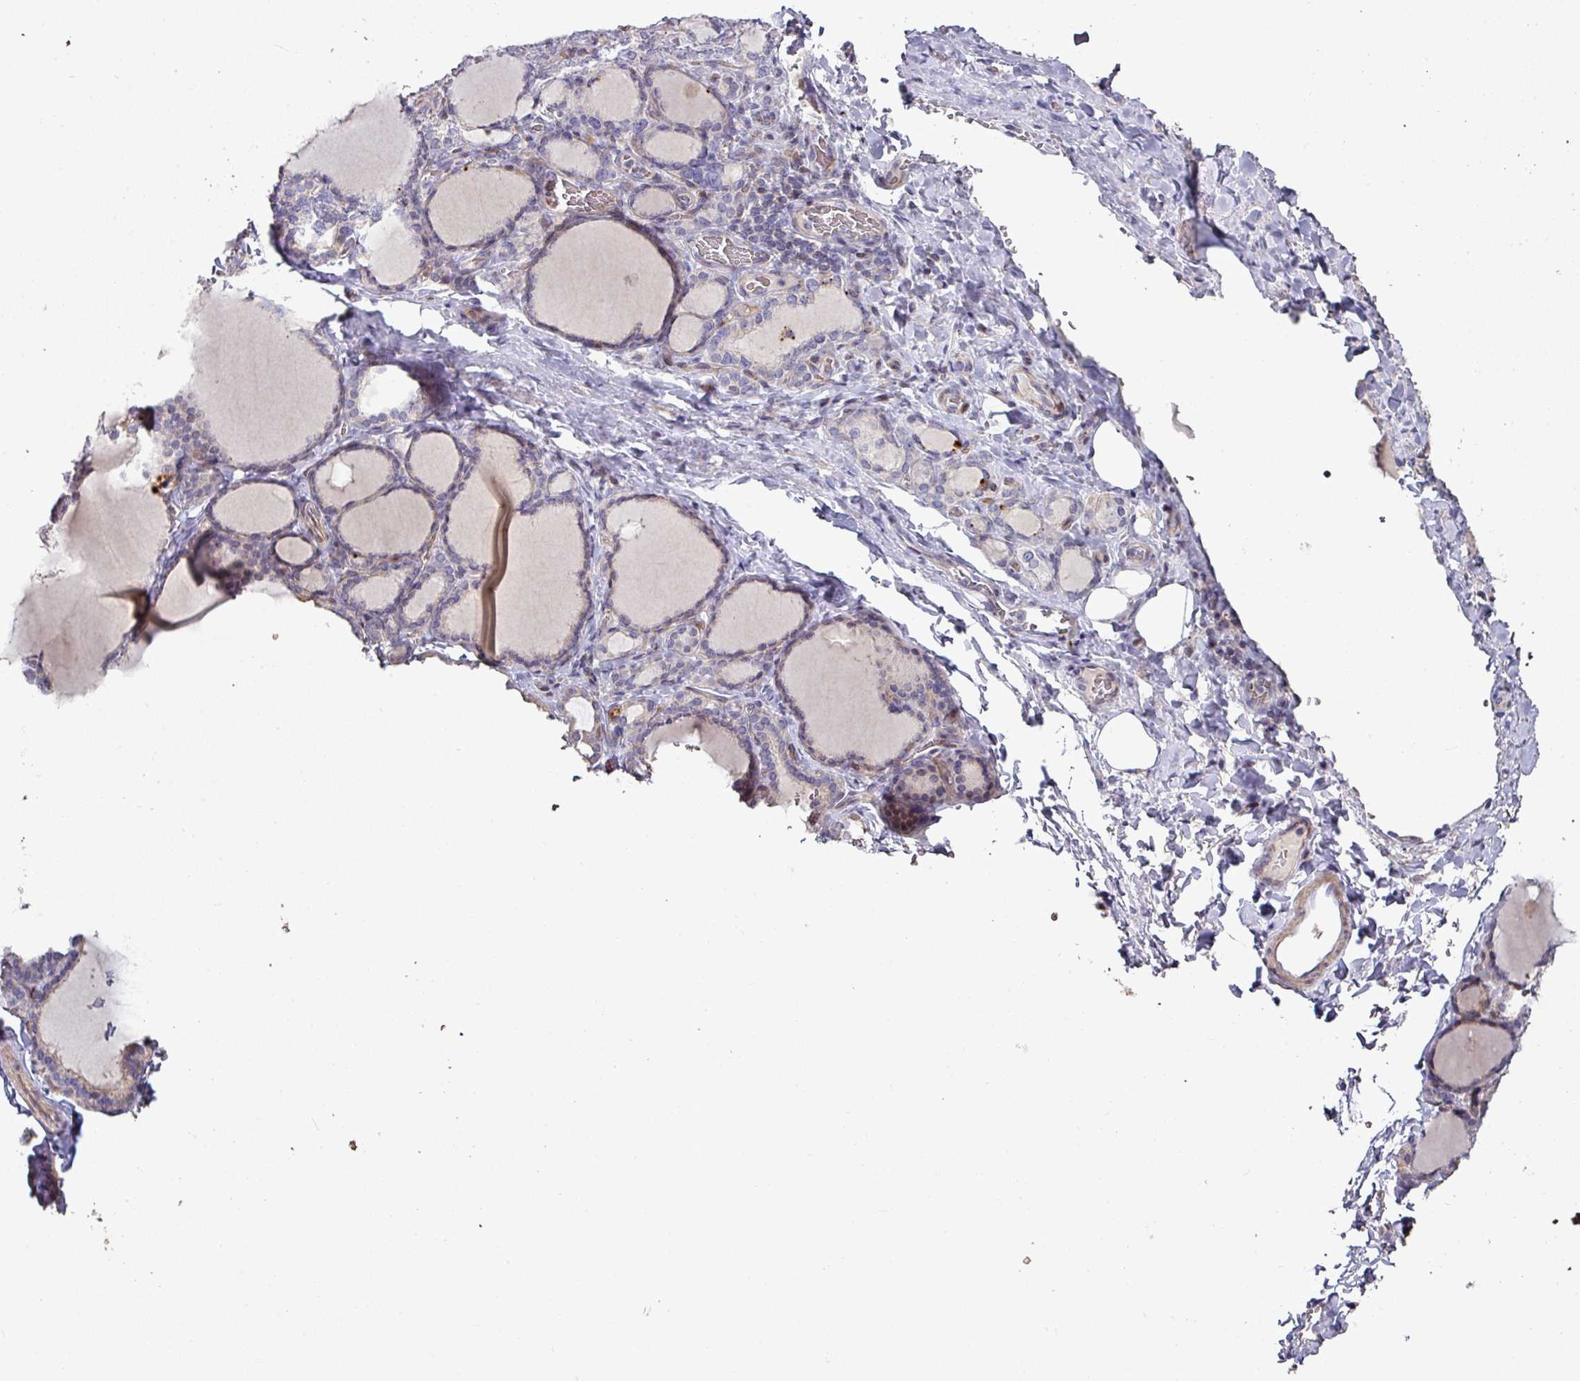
{"staining": {"intensity": "weak", "quantity": "<25%", "location": "nuclear"}, "tissue": "thyroid gland", "cell_type": "Glandular cells", "image_type": "normal", "snomed": [{"axis": "morphology", "description": "Normal tissue, NOS"}, {"axis": "topography", "description": "Thyroid gland"}], "caption": "An IHC micrograph of unremarkable thyroid gland is shown. There is no staining in glandular cells of thyroid gland.", "gene": "RPL23A", "patient": {"sex": "female", "age": 31}}